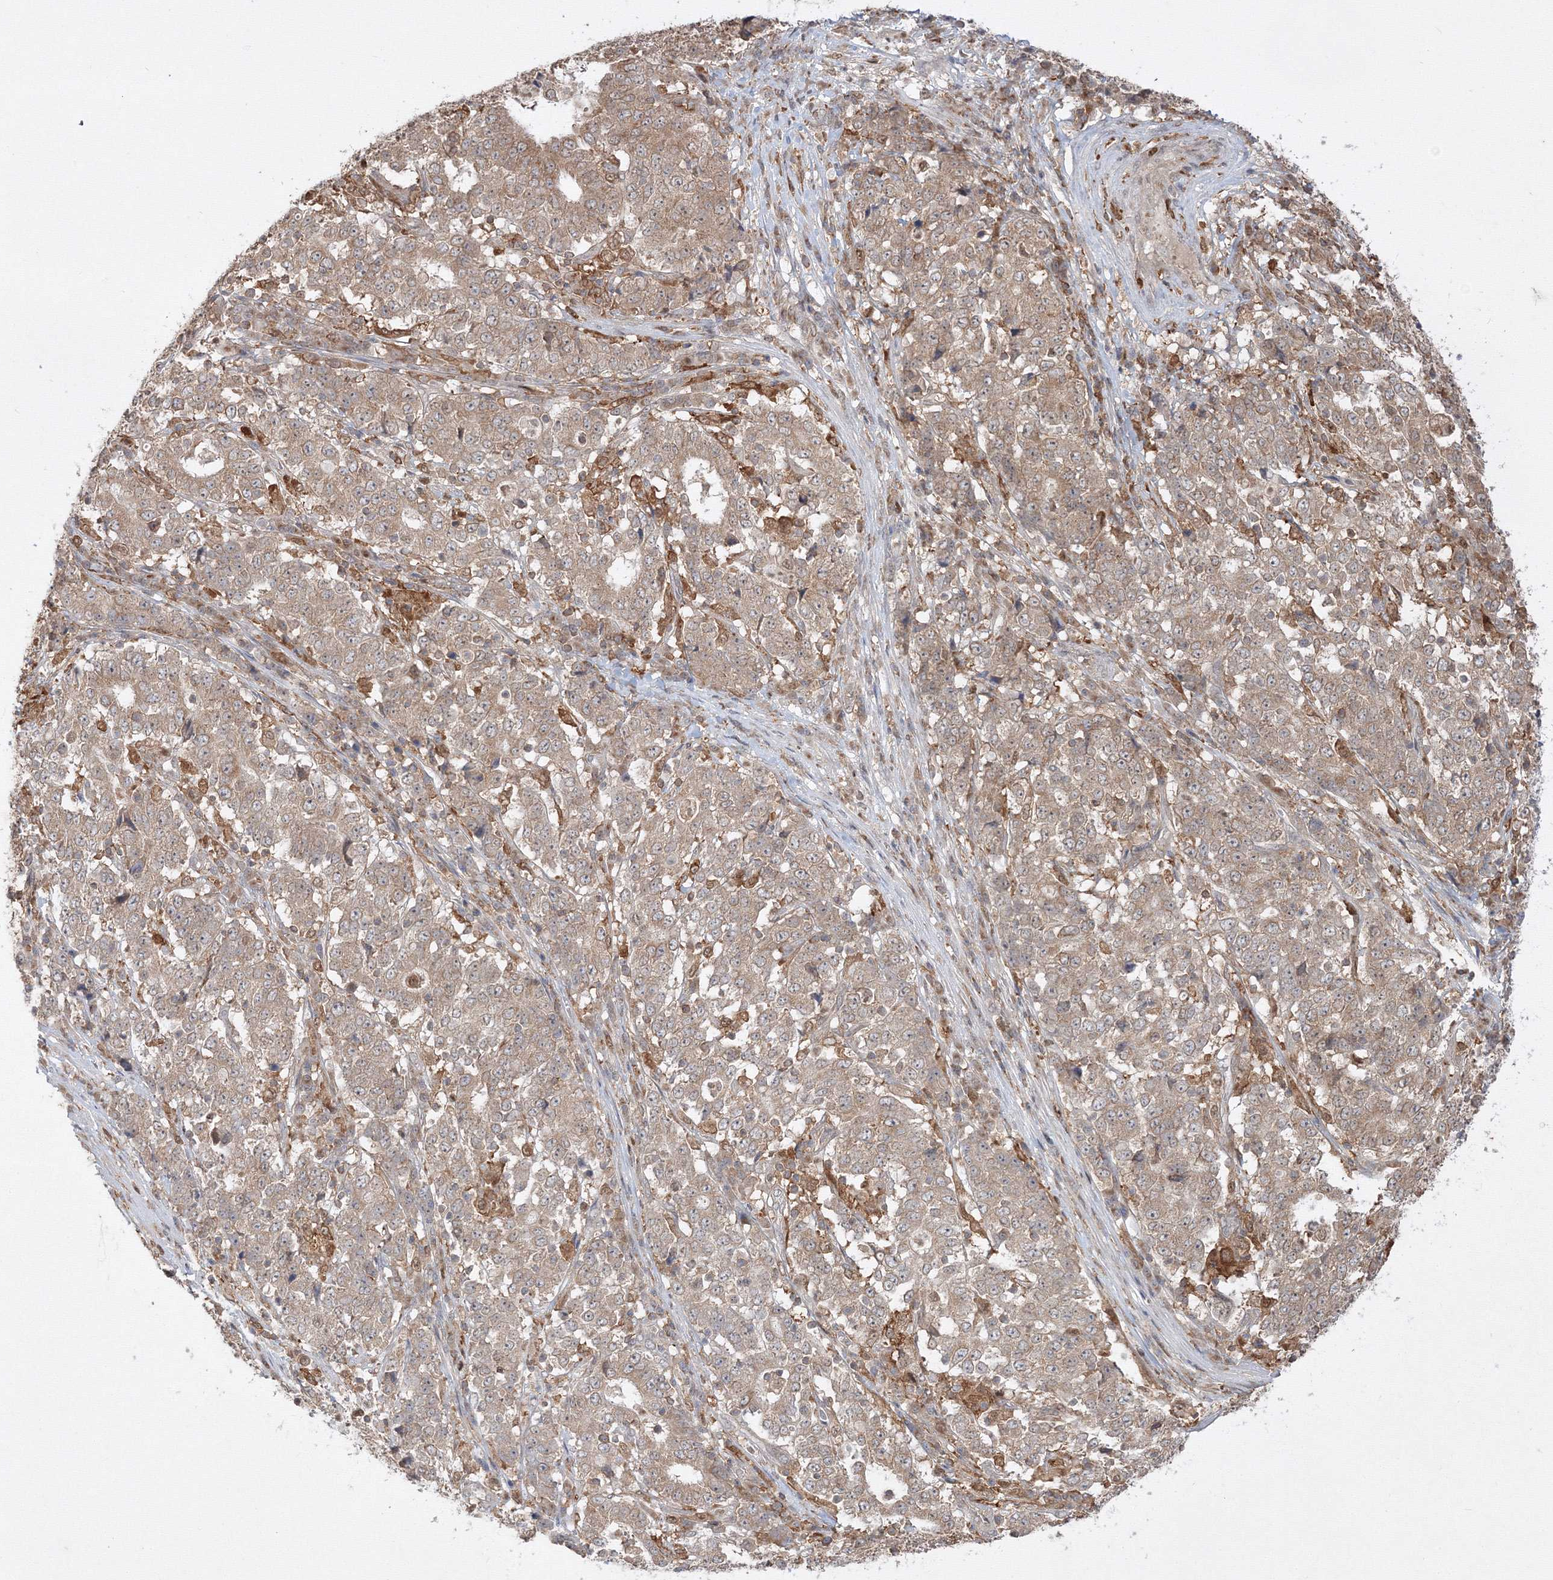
{"staining": {"intensity": "weak", "quantity": ">75%", "location": "cytoplasmic/membranous"}, "tissue": "stomach cancer", "cell_type": "Tumor cells", "image_type": "cancer", "snomed": [{"axis": "morphology", "description": "Adenocarcinoma, NOS"}, {"axis": "topography", "description": "Stomach"}], "caption": "Immunohistochemistry (IHC) of human stomach cancer exhibits low levels of weak cytoplasmic/membranous positivity in about >75% of tumor cells. (brown staining indicates protein expression, while blue staining denotes nuclei).", "gene": "TMEM50B", "patient": {"sex": "male", "age": 59}}